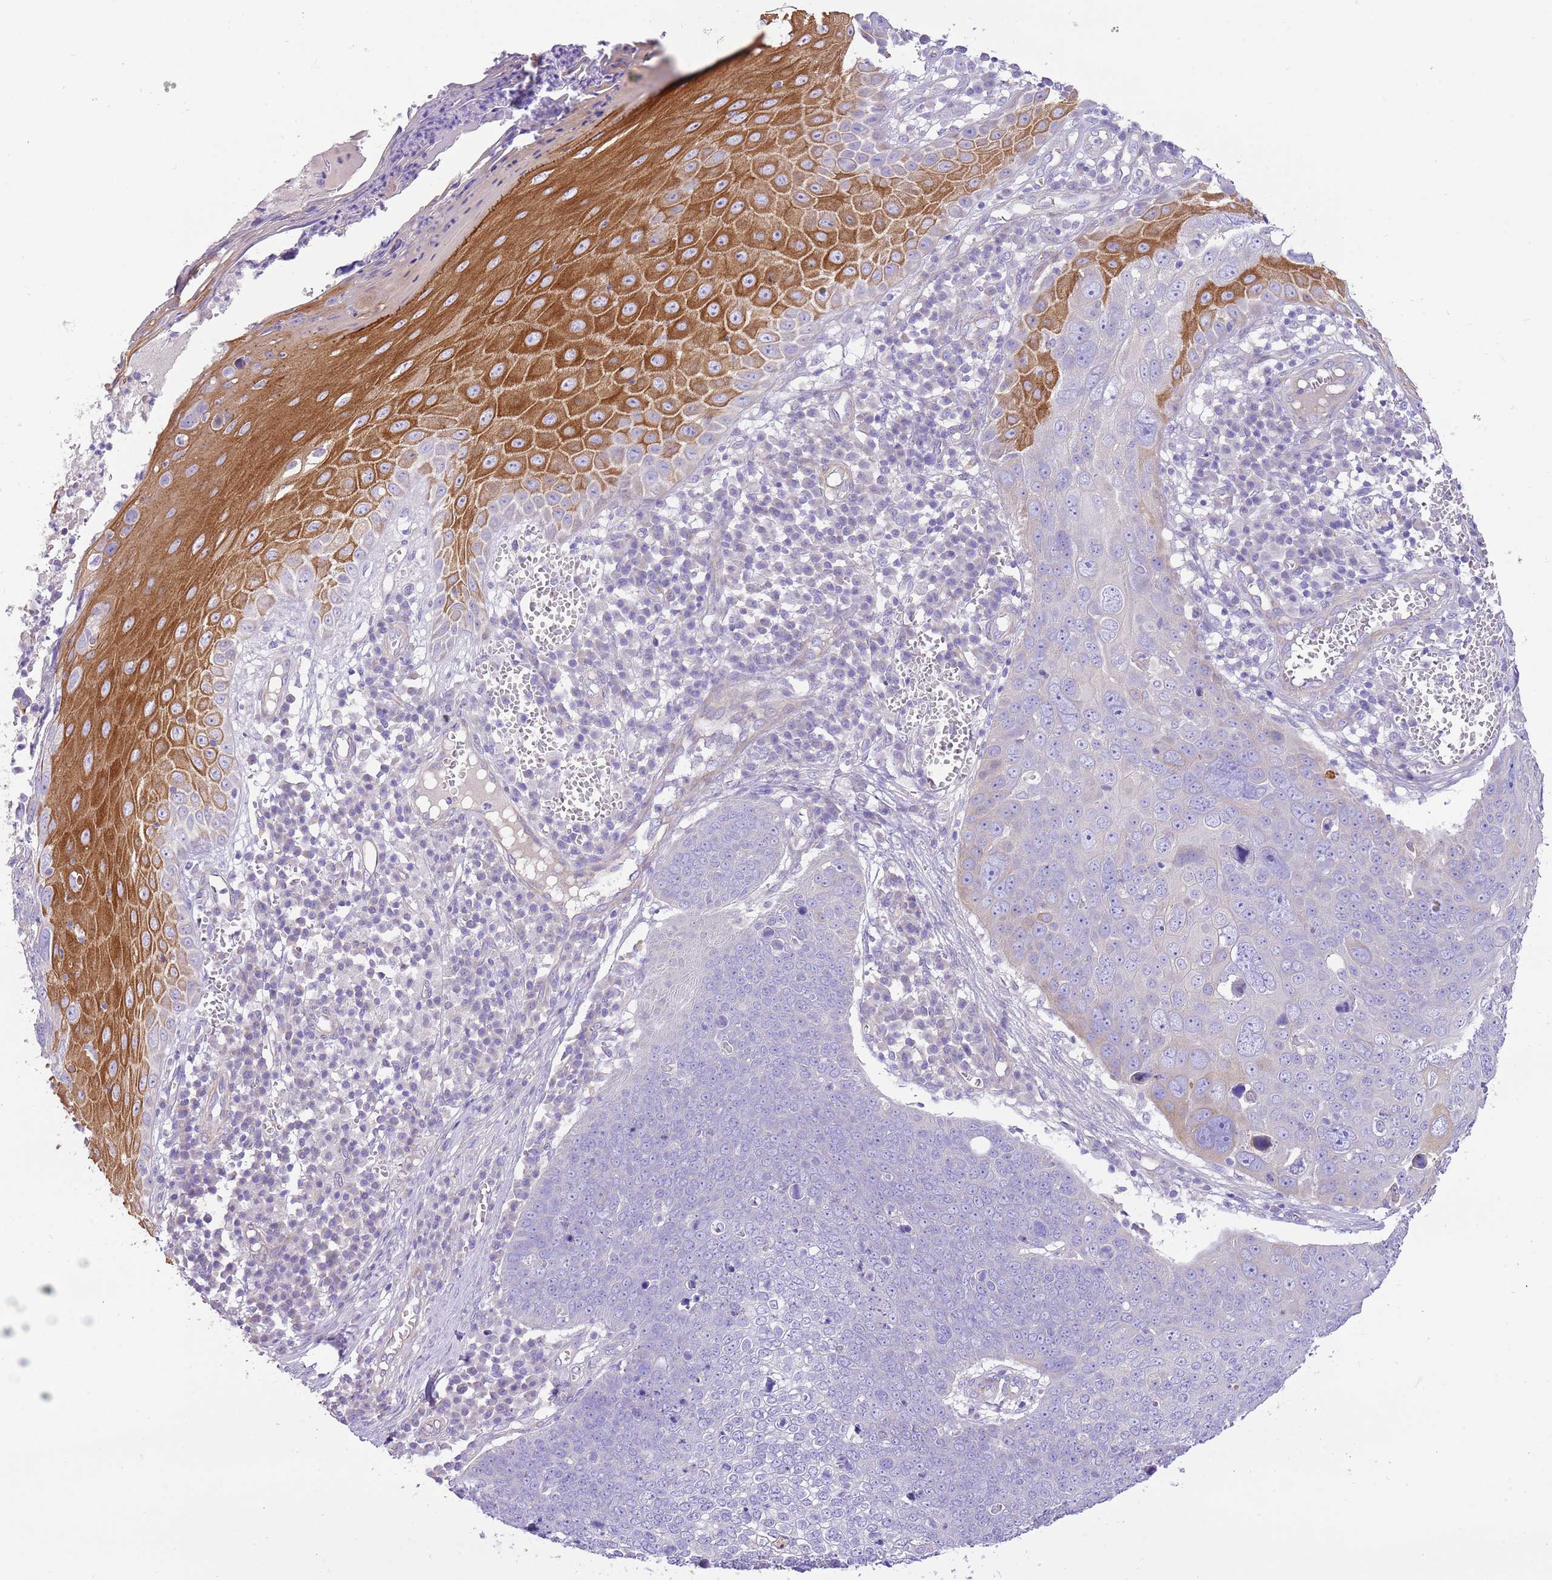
{"staining": {"intensity": "negative", "quantity": "none", "location": "none"}, "tissue": "skin cancer", "cell_type": "Tumor cells", "image_type": "cancer", "snomed": [{"axis": "morphology", "description": "Squamous cell carcinoma, NOS"}, {"axis": "topography", "description": "Skin"}], "caption": "DAB (3,3'-diaminobenzidine) immunohistochemical staining of human squamous cell carcinoma (skin) demonstrates no significant positivity in tumor cells.", "gene": "SERINC3", "patient": {"sex": "male", "age": 71}}